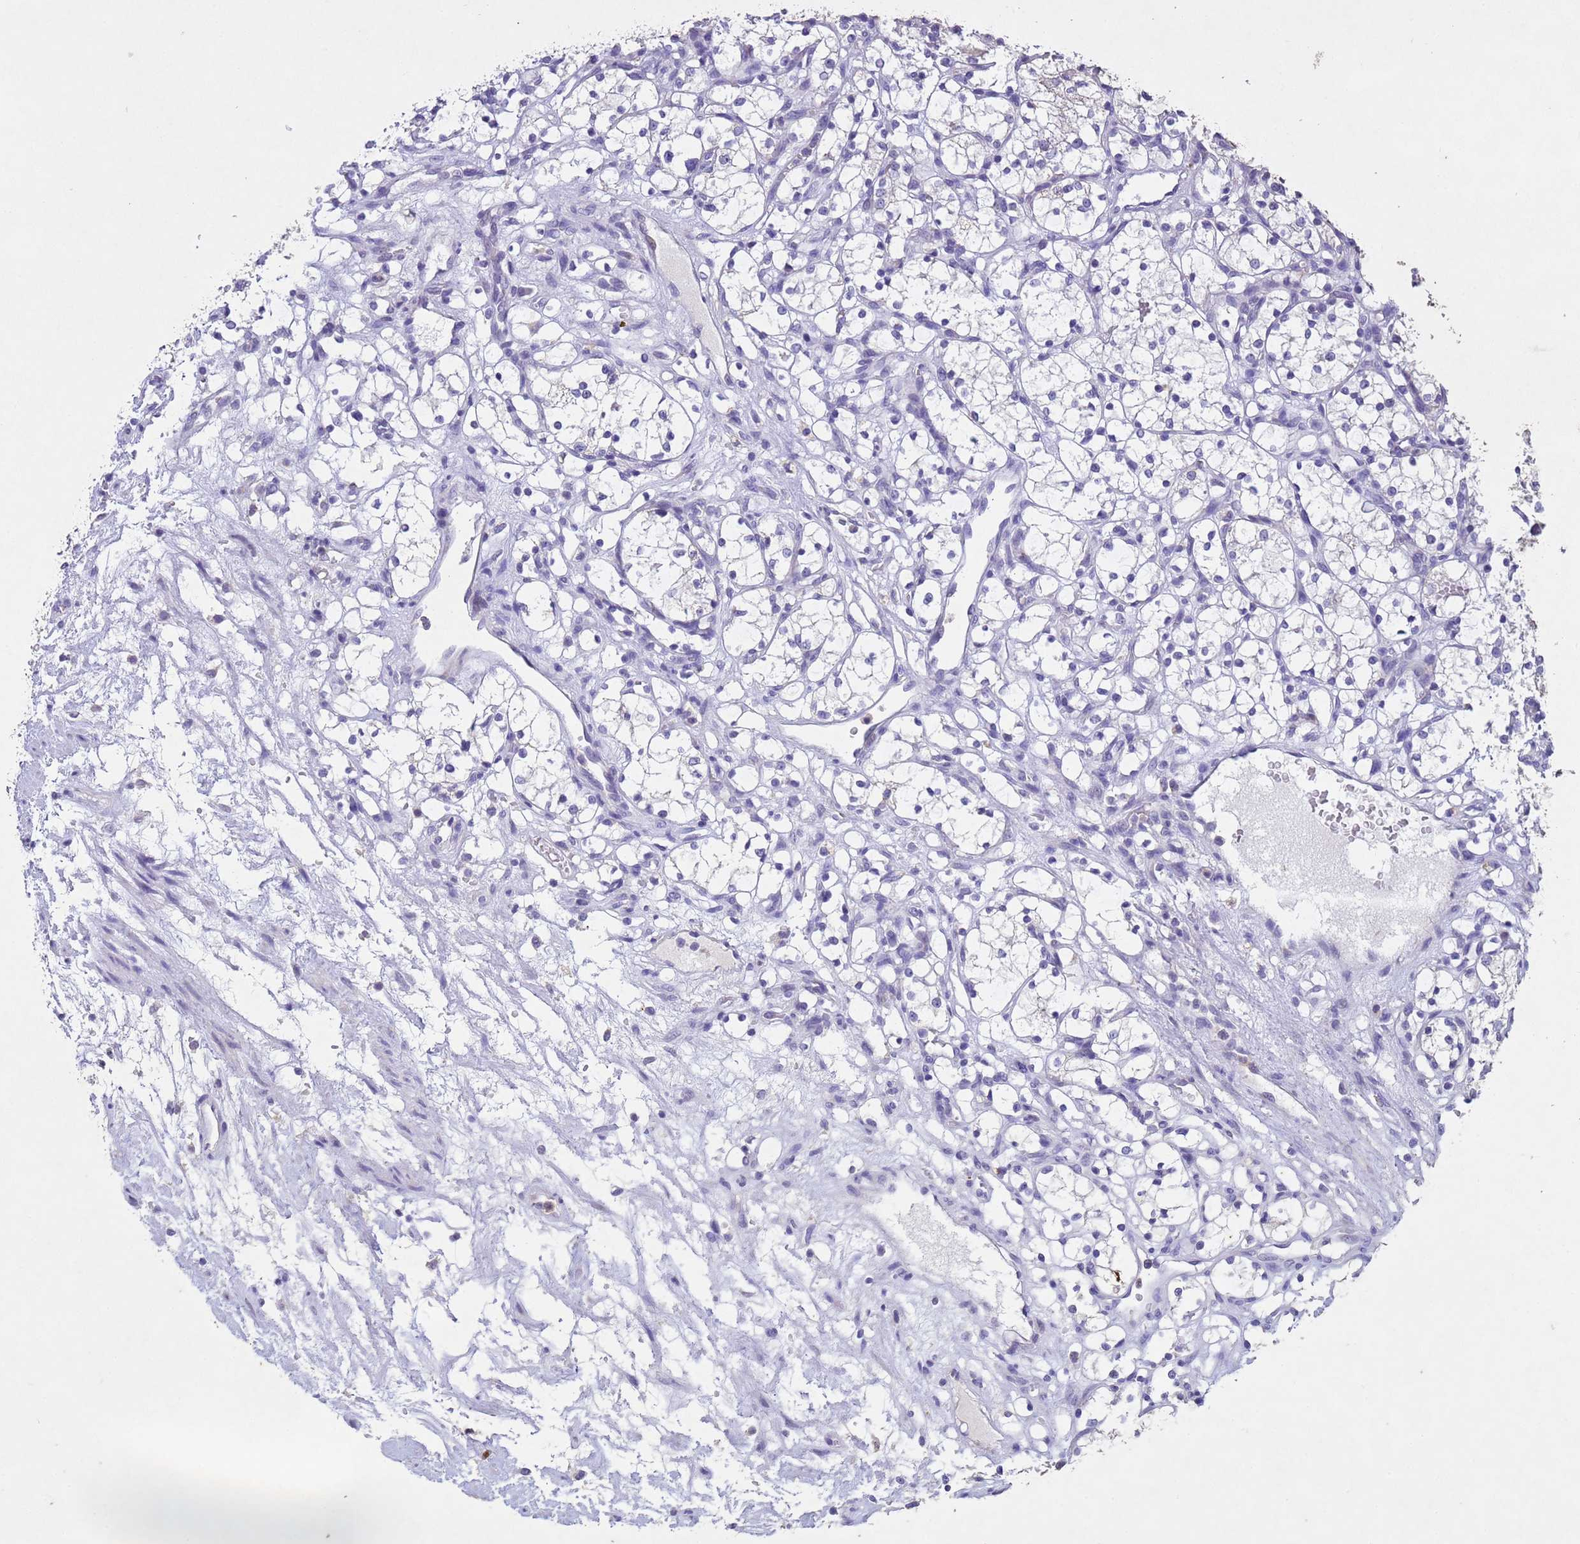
{"staining": {"intensity": "negative", "quantity": "none", "location": "none"}, "tissue": "renal cancer", "cell_type": "Tumor cells", "image_type": "cancer", "snomed": [{"axis": "morphology", "description": "Adenocarcinoma, NOS"}, {"axis": "topography", "description": "Kidney"}], "caption": "Renal adenocarcinoma was stained to show a protein in brown. There is no significant staining in tumor cells.", "gene": "NLRP11", "patient": {"sex": "female", "age": 69}}